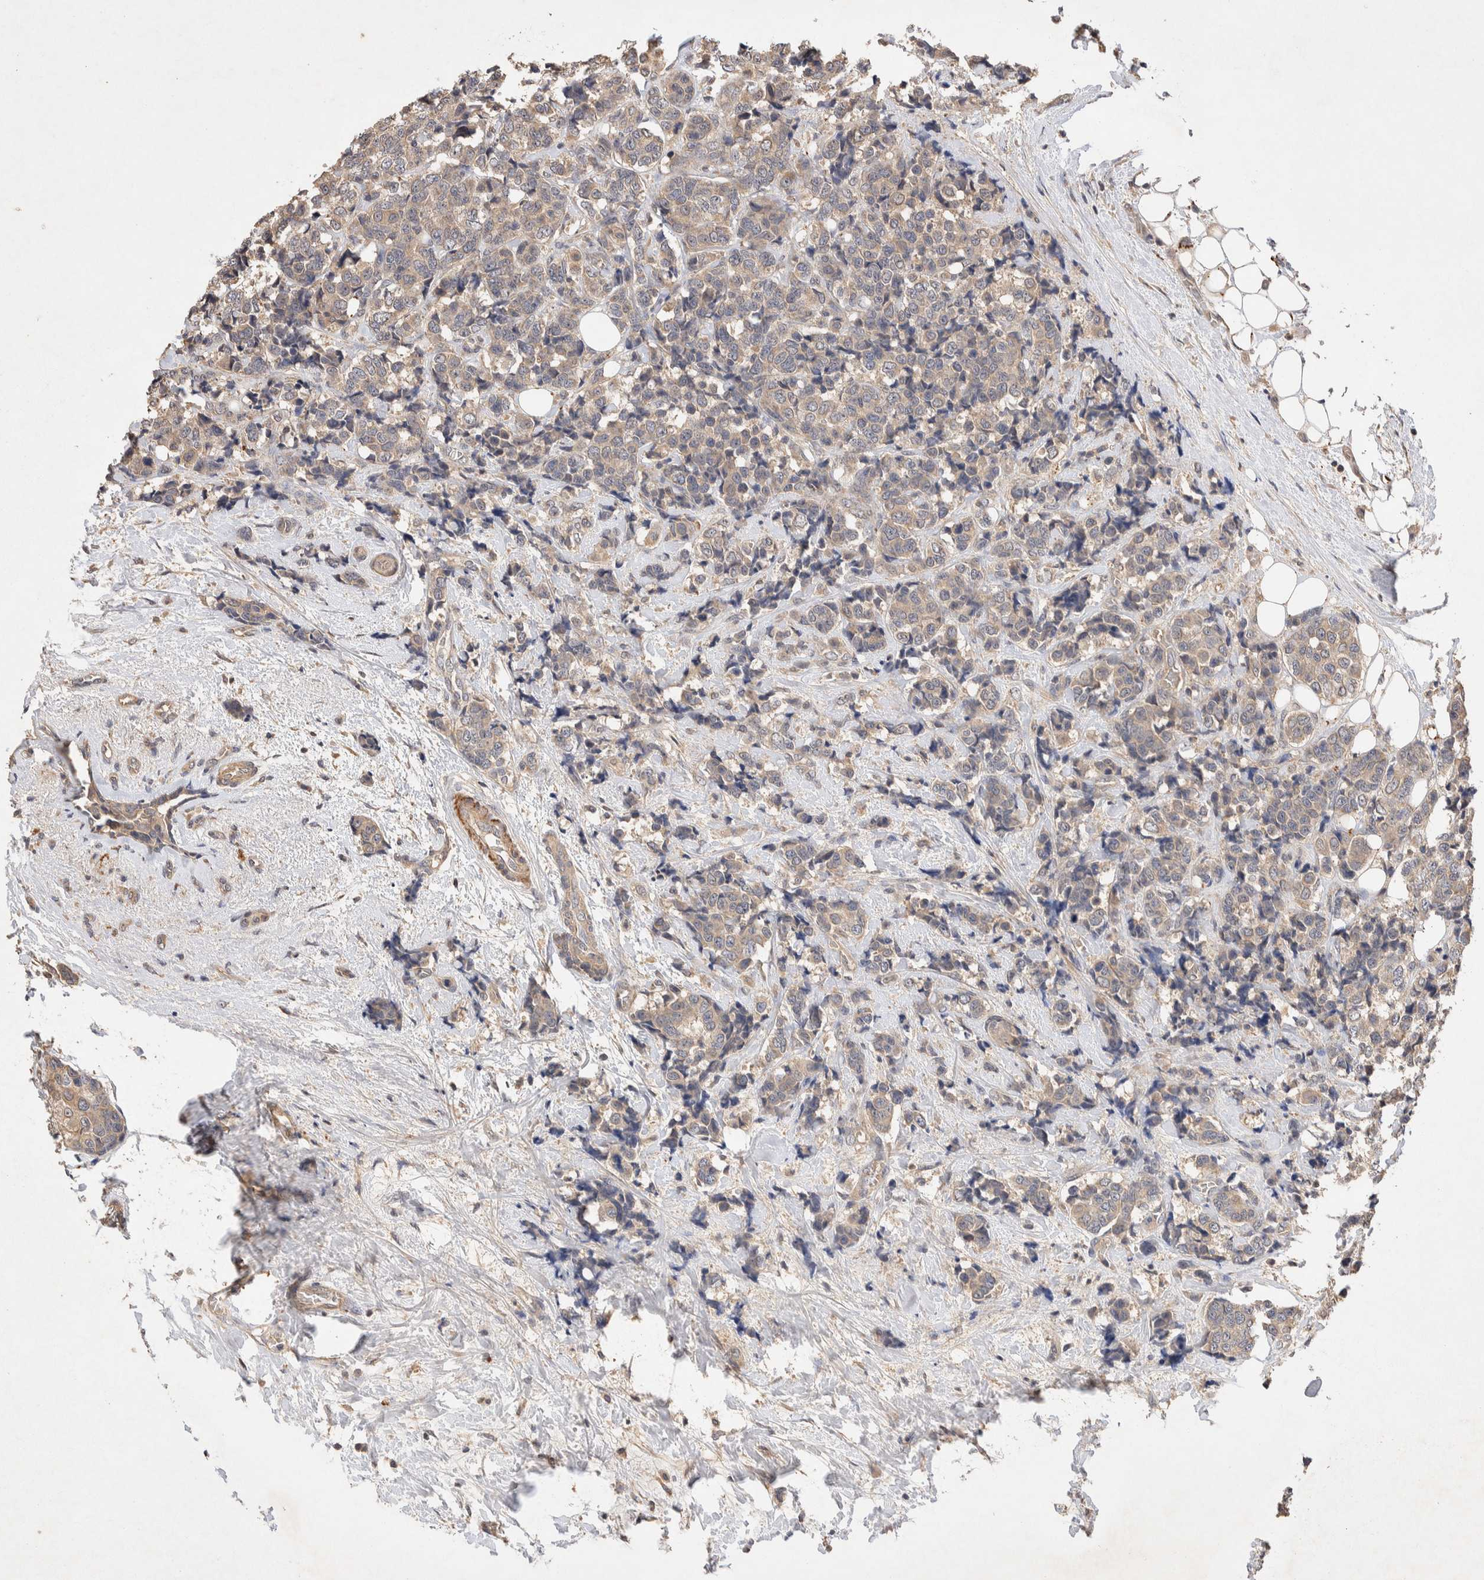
{"staining": {"intensity": "negative", "quantity": "none", "location": "none"}, "tissue": "breast cancer", "cell_type": "Tumor cells", "image_type": "cancer", "snomed": [{"axis": "morphology", "description": "Normal tissue, NOS"}, {"axis": "morphology", "description": "Duct carcinoma"}, {"axis": "topography", "description": "Breast"}], "caption": "The image exhibits no significant staining in tumor cells of breast cancer (intraductal carcinoma). (Stains: DAB (3,3'-diaminobenzidine) IHC with hematoxylin counter stain, Microscopy: brightfield microscopy at high magnification).", "gene": "NSMAF", "patient": {"sex": "female", "age": 43}}